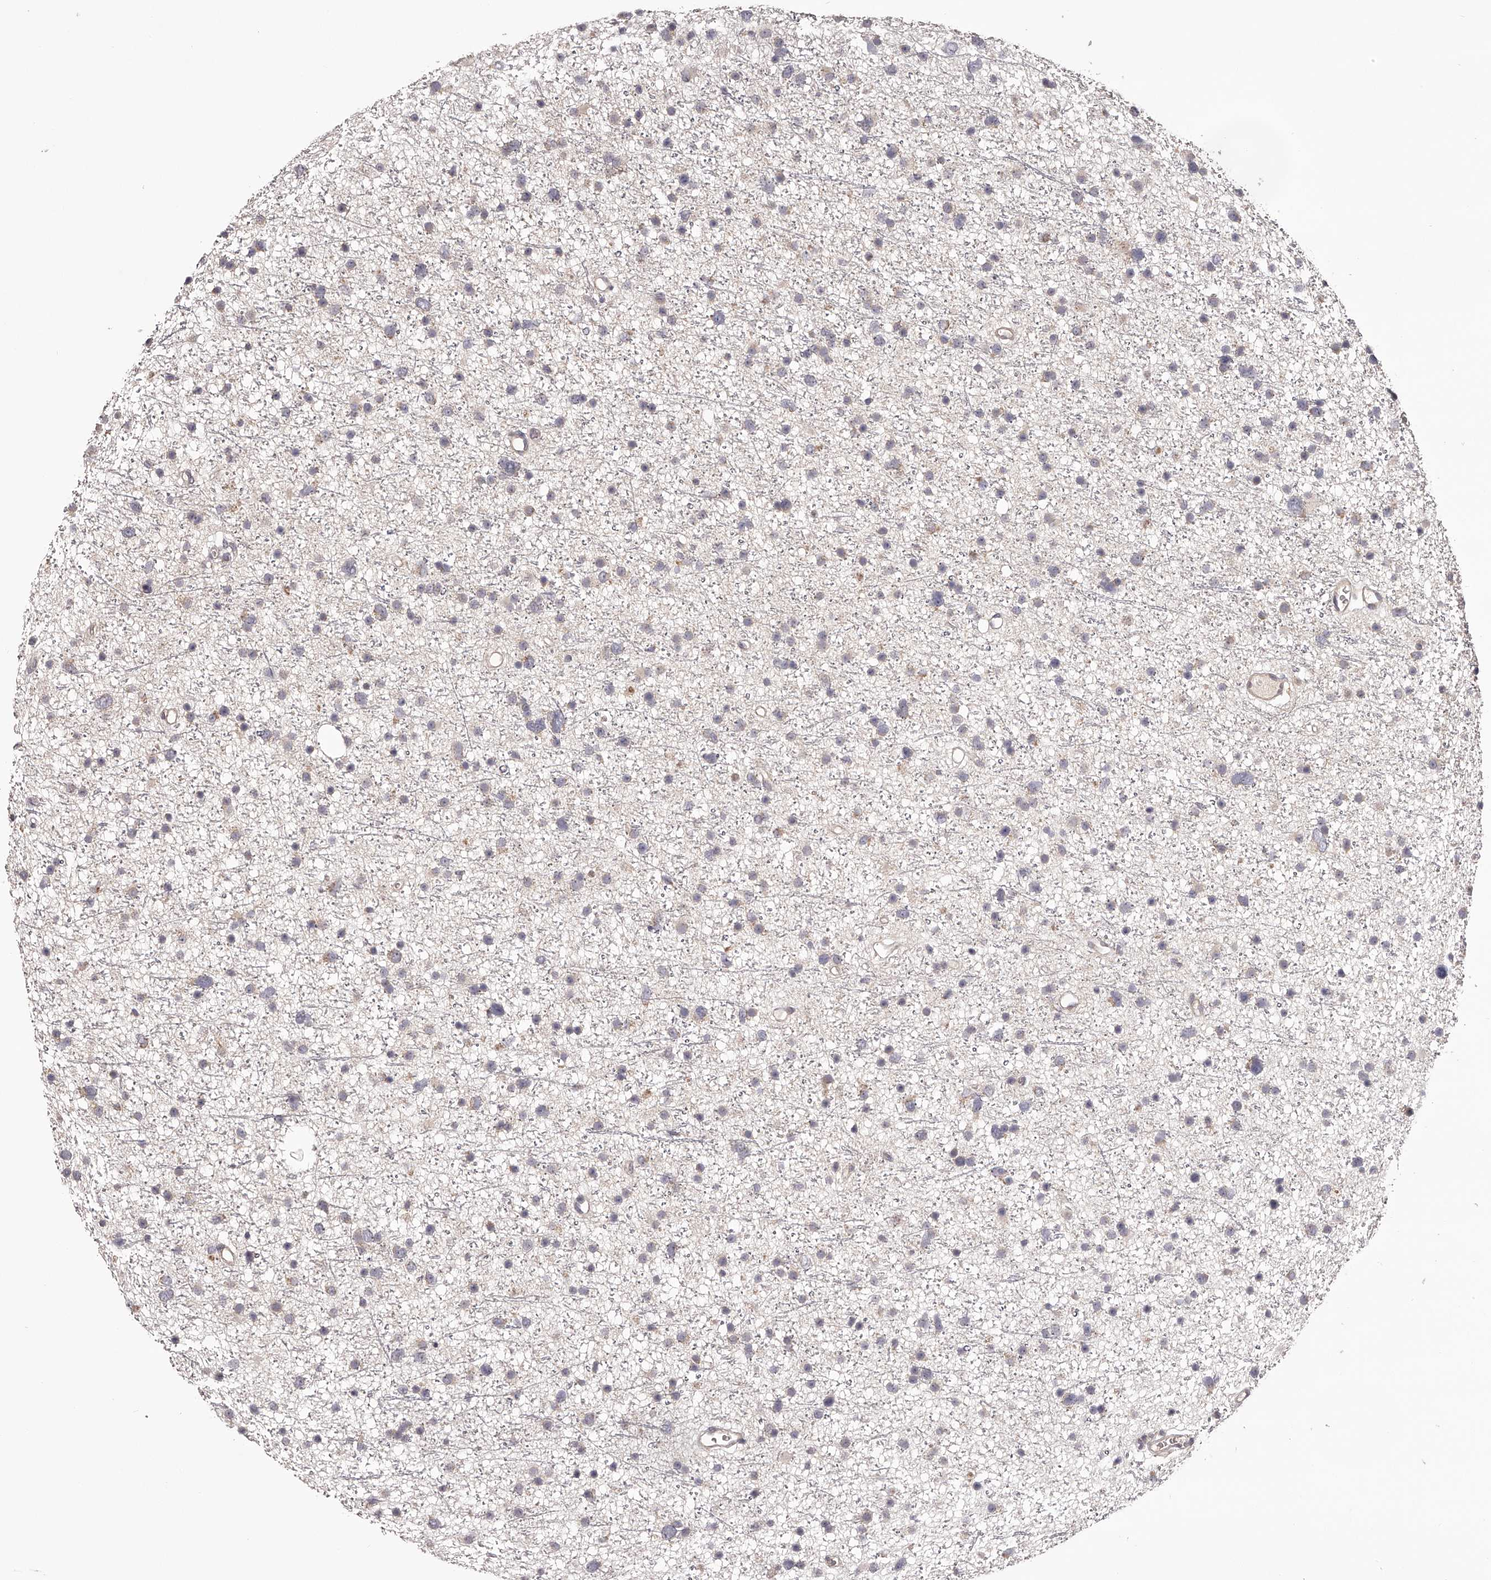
{"staining": {"intensity": "weak", "quantity": "25%-75%", "location": "cytoplasmic/membranous"}, "tissue": "glioma", "cell_type": "Tumor cells", "image_type": "cancer", "snomed": [{"axis": "morphology", "description": "Glioma, malignant, Low grade"}, {"axis": "topography", "description": "Cerebral cortex"}], "caption": "IHC (DAB) staining of glioma exhibits weak cytoplasmic/membranous protein staining in about 25%-75% of tumor cells.", "gene": "ODF2L", "patient": {"sex": "female", "age": 39}}